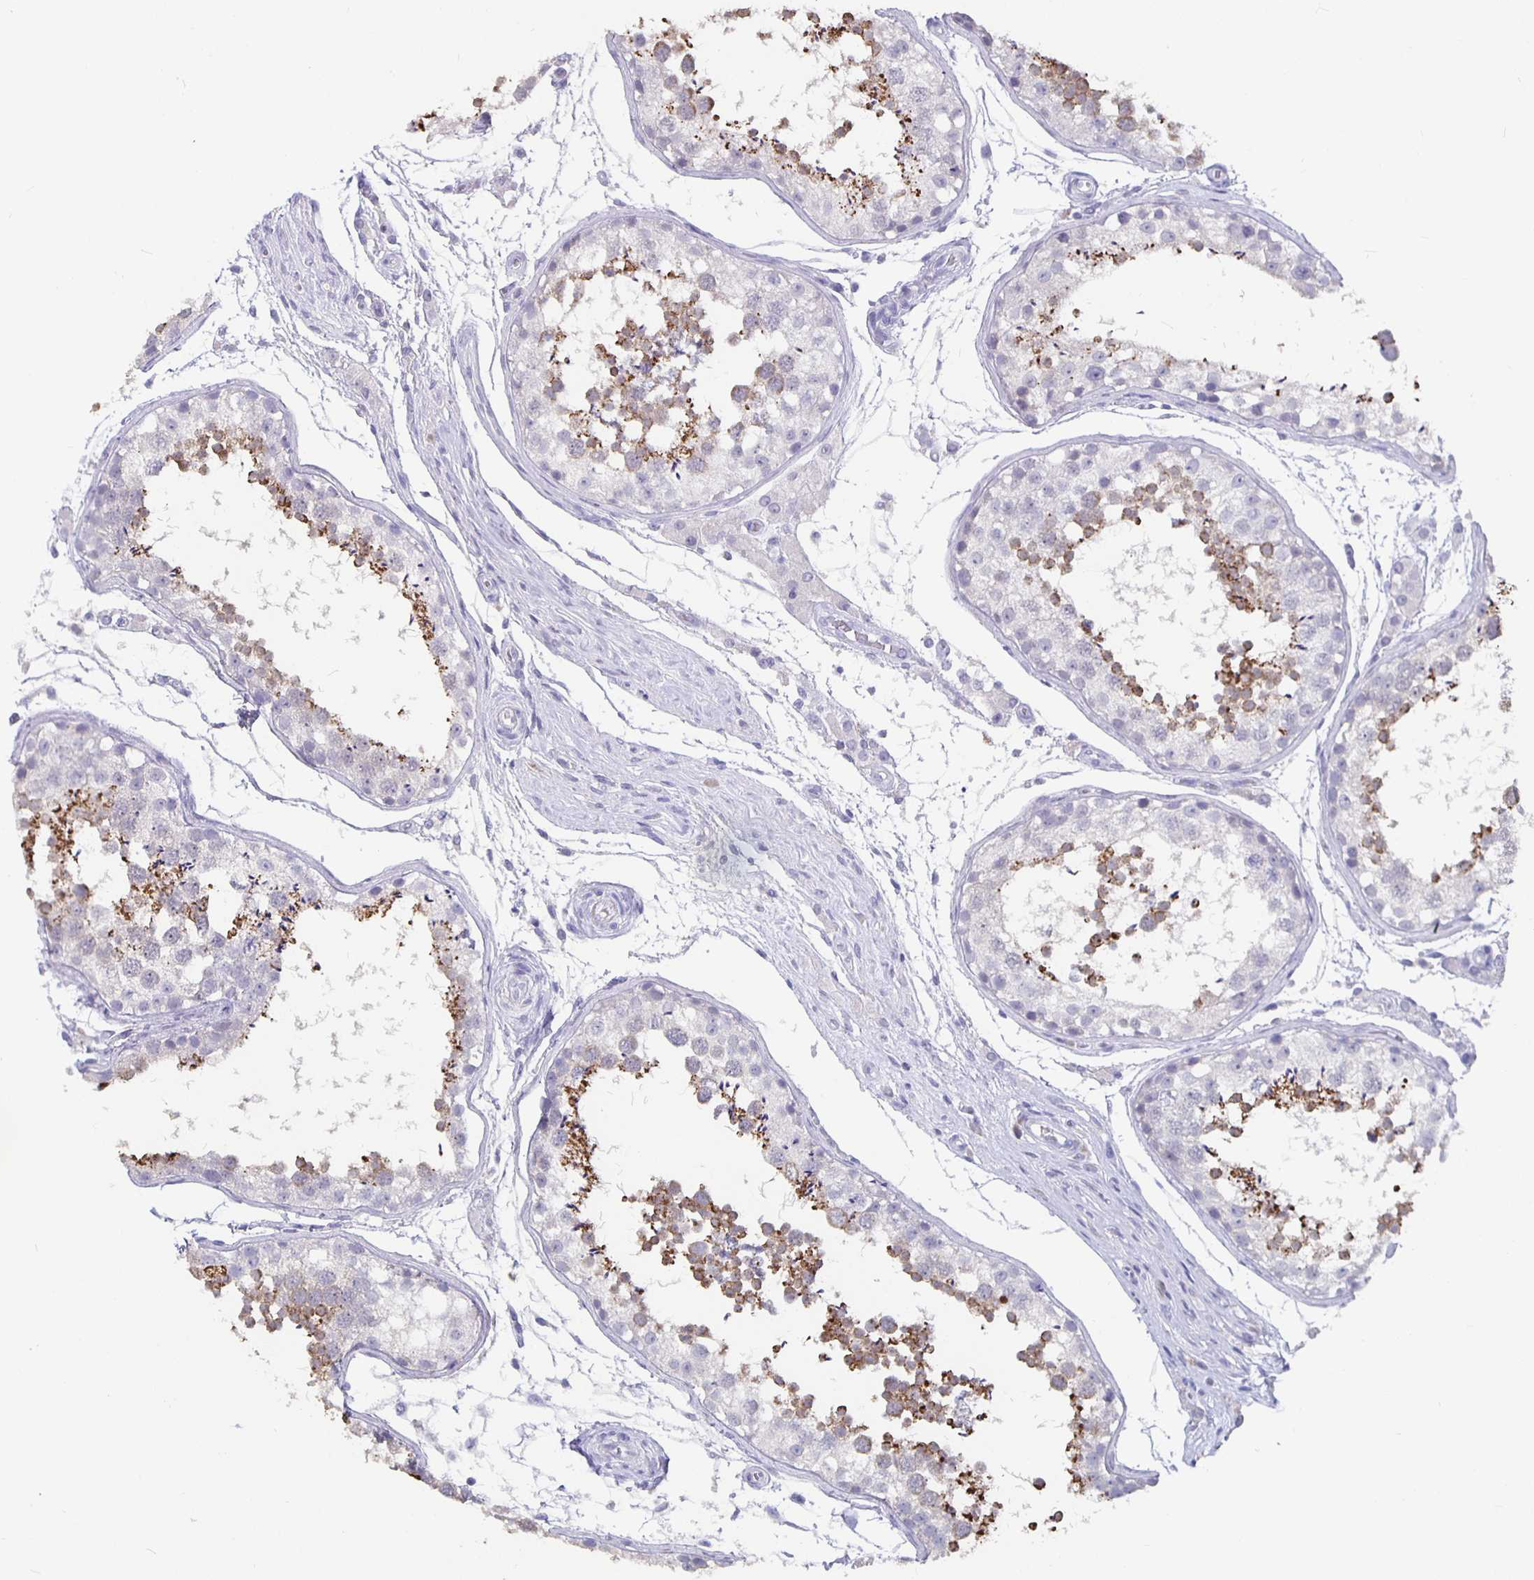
{"staining": {"intensity": "moderate", "quantity": "25%-75%", "location": "cytoplasmic/membranous"}, "tissue": "testis", "cell_type": "Cells in seminiferous ducts", "image_type": "normal", "snomed": [{"axis": "morphology", "description": "Normal tissue, NOS"}, {"axis": "morphology", "description": "Seminoma, NOS"}, {"axis": "topography", "description": "Testis"}], "caption": "Cells in seminiferous ducts display medium levels of moderate cytoplasmic/membranous expression in approximately 25%-75% of cells in unremarkable testis. Nuclei are stained in blue.", "gene": "GPX4", "patient": {"sex": "male", "age": 29}}